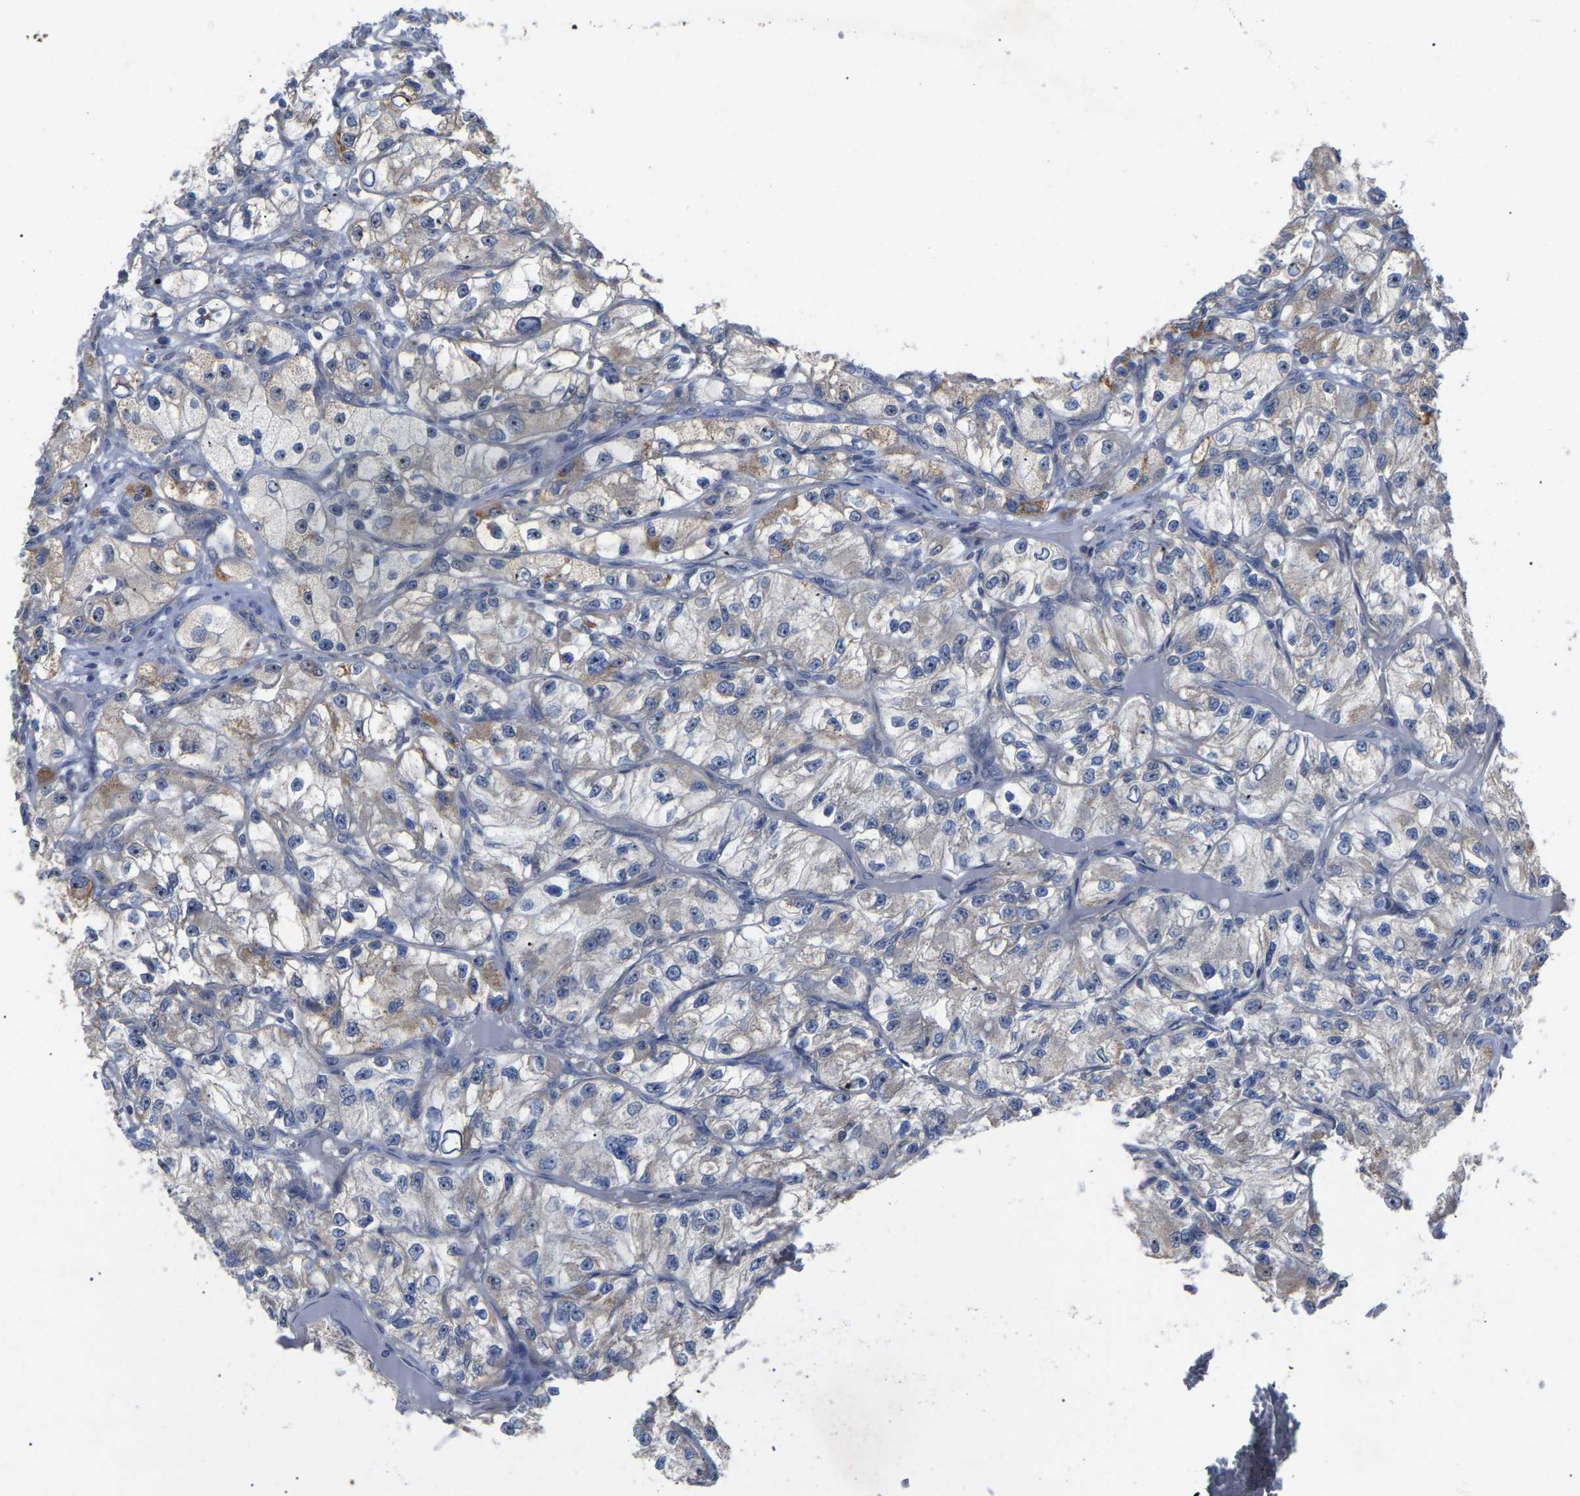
{"staining": {"intensity": "moderate", "quantity": "<25%", "location": "nuclear"}, "tissue": "renal cancer", "cell_type": "Tumor cells", "image_type": "cancer", "snomed": [{"axis": "morphology", "description": "Adenocarcinoma, NOS"}, {"axis": "topography", "description": "Kidney"}], "caption": "The photomicrograph exhibits staining of renal adenocarcinoma, revealing moderate nuclear protein expression (brown color) within tumor cells. (DAB IHC with brightfield microscopy, high magnification).", "gene": "NOP53", "patient": {"sex": "female", "age": 57}}